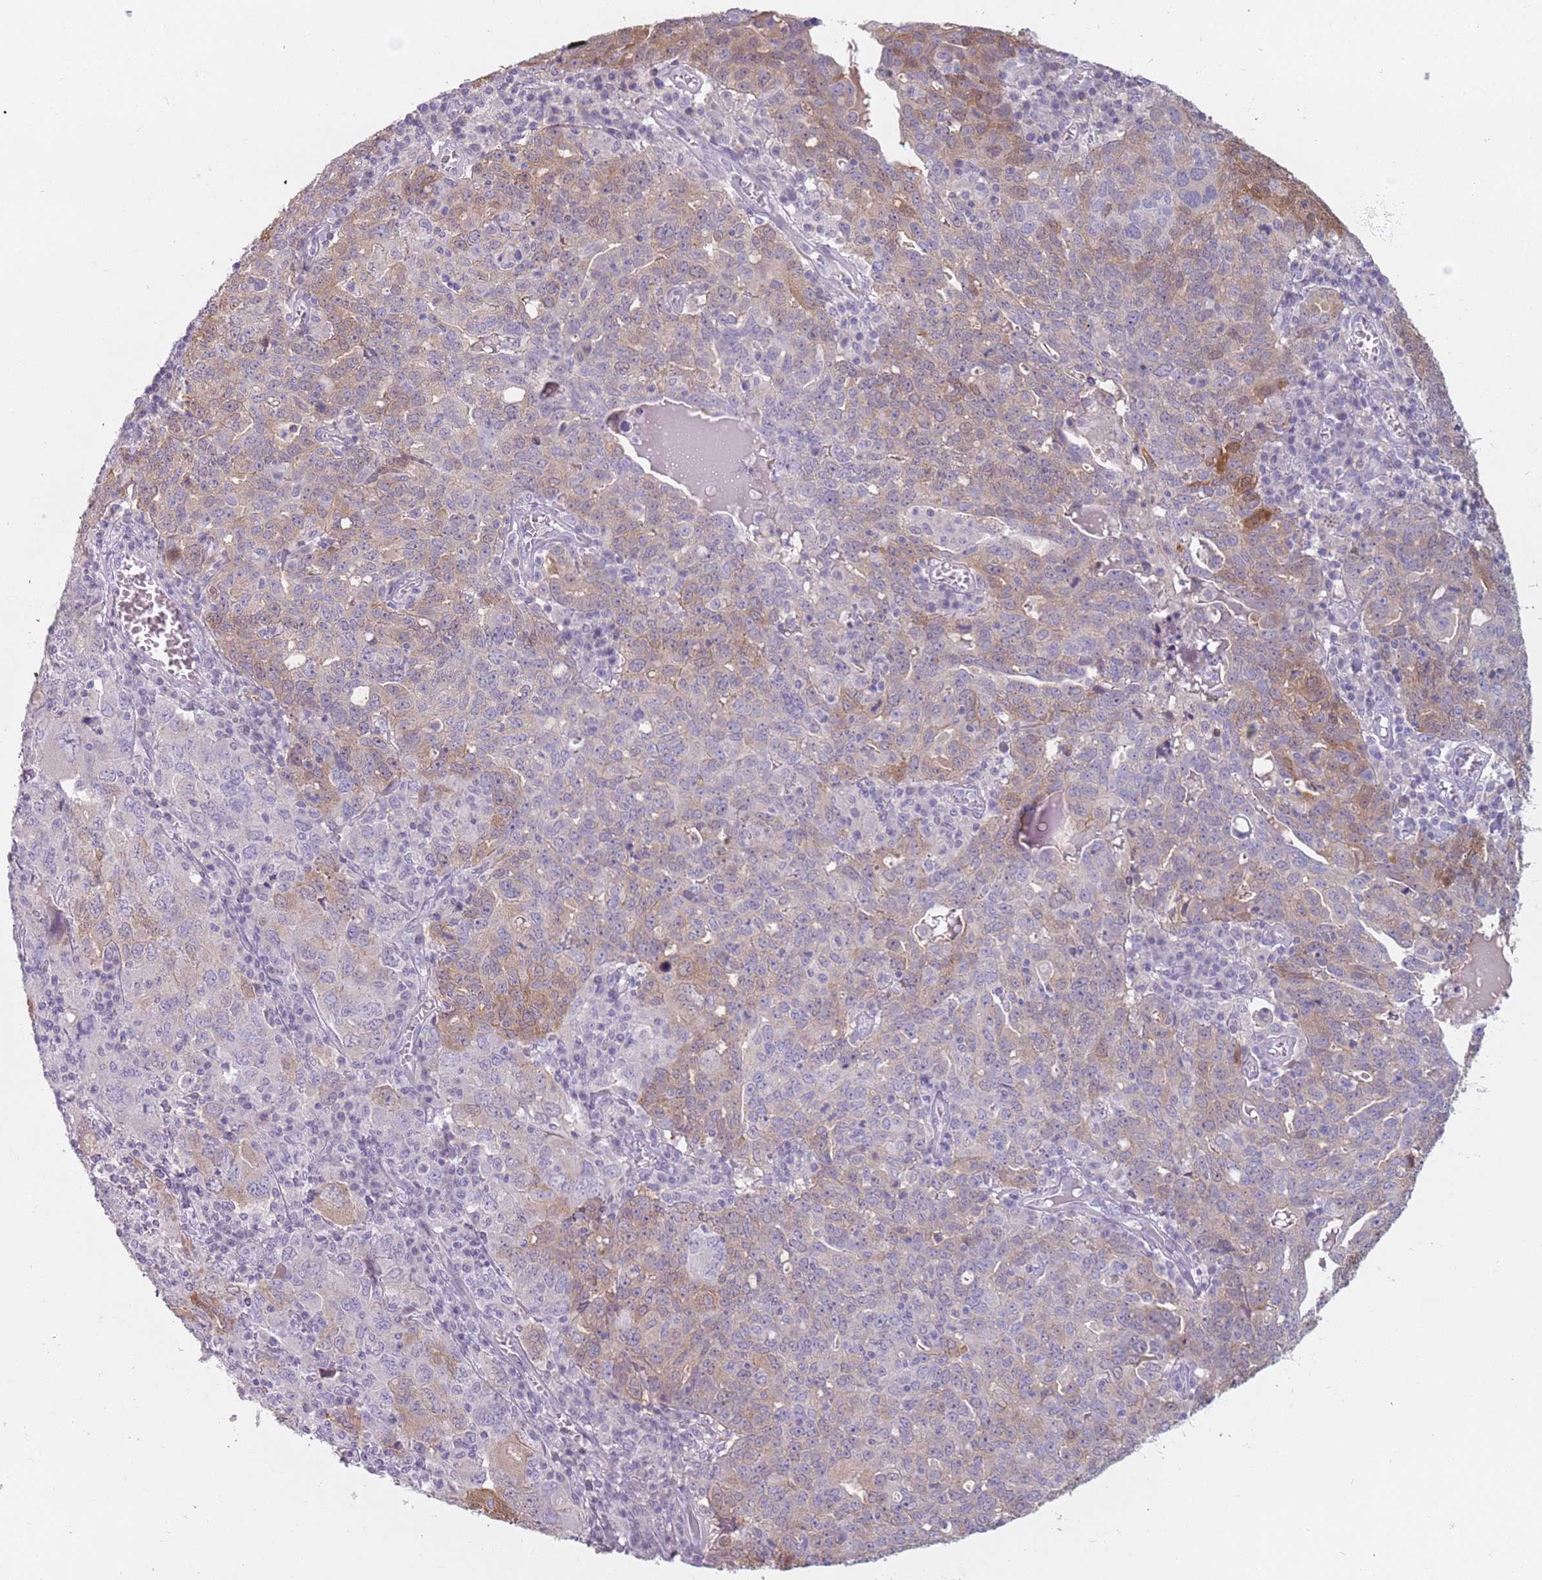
{"staining": {"intensity": "moderate", "quantity": "<25%", "location": "cytoplasmic/membranous"}, "tissue": "ovarian cancer", "cell_type": "Tumor cells", "image_type": "cancer", "snomed": [{"axis": "morphology", "description": "Carcinoma, endometroid"}, {"axis": "topography", "description": "Ovary"}], "caption": "Human ovarian cancer (endometroid carcinoma) stained with a brown dye demonstrates moderate cytoplasmic/membranous positive positivity in about <25% of tumor cells.", "gene": "CEP19", "patient": {"sex": "female", "age": 62}}